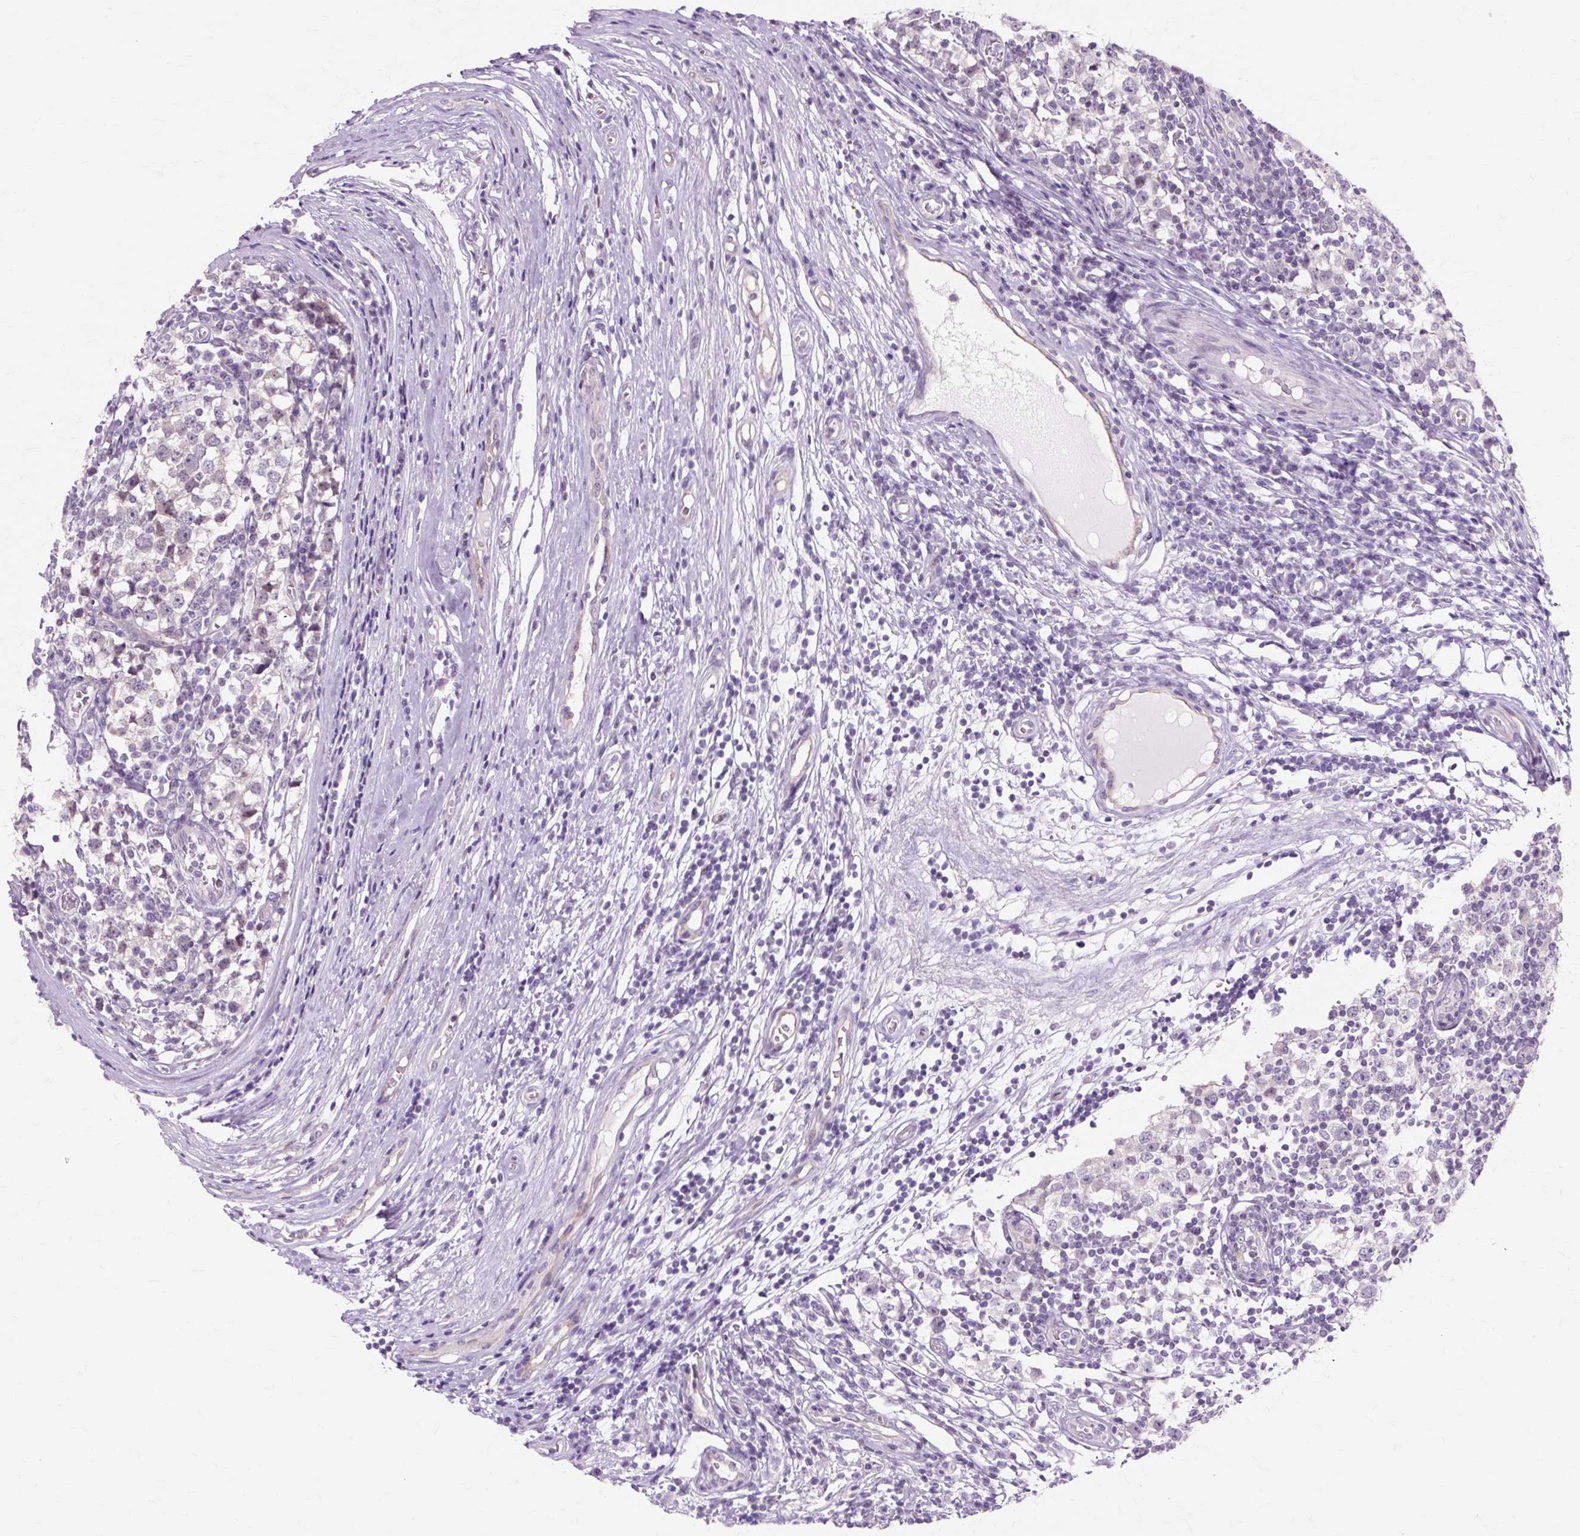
{"staining": {"intensity": "negative", "quantity": "none", "location": "none"}, "tissue": "testis cancer", "cell_type": "Tumor cells", "image_type": "cancer", "snomed": [{"axis": "morphology", "description": "Seminoma, NOS"}, {"axis": "topography", "description": "Testis"}], "caption": "Micrograph shows no protein expression in tumor cells of seminoma (testis) tissue.", "gene": "ZNF35", "patient": {"sex": "male", "age": 65}}